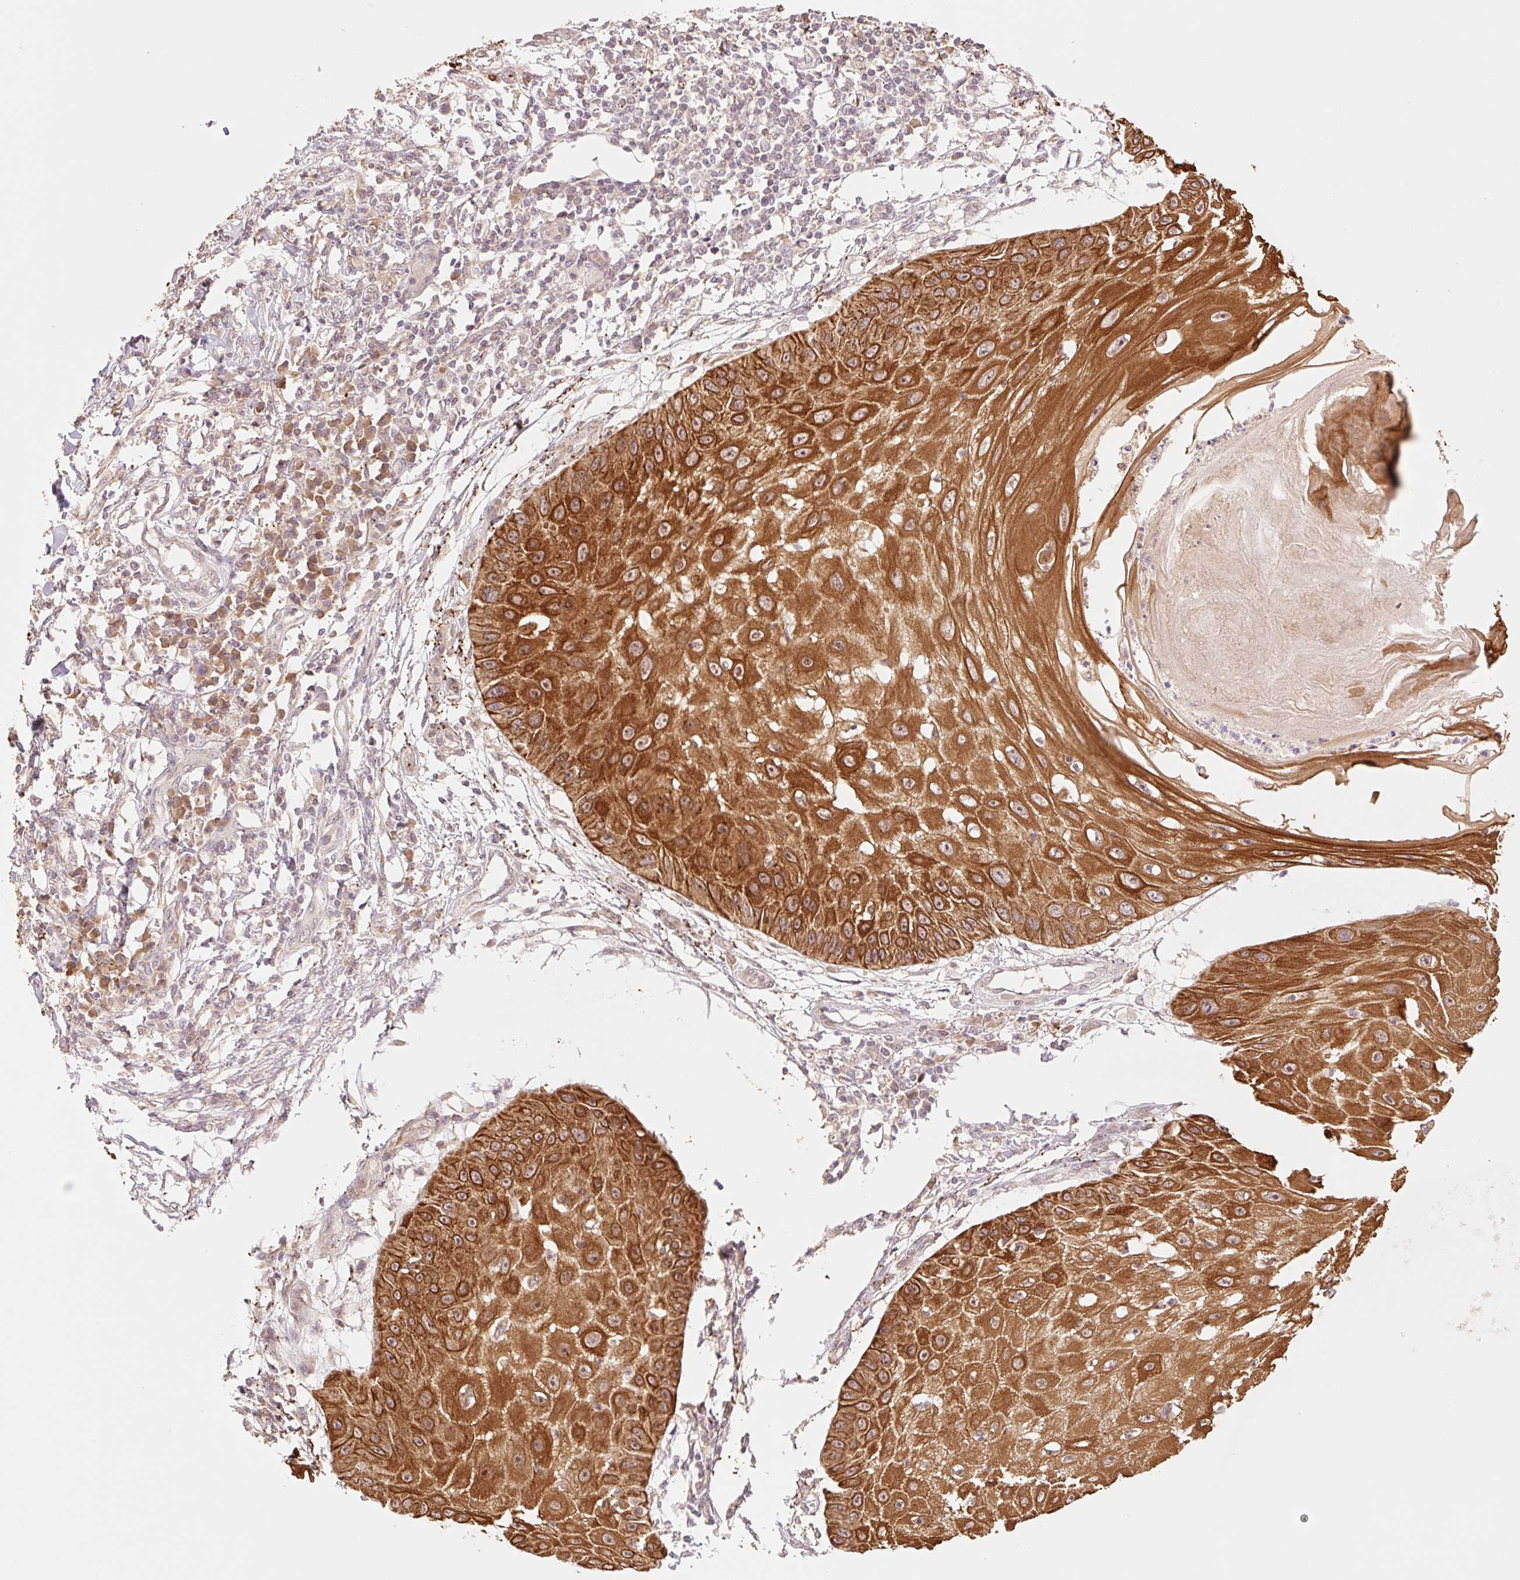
{"staining": {"intensity": "strong", "quantity": ">75%", "location": "cytoplasmic/membranous"}, "tissue": "skin cancer", "cell_type": "Tumor cells", "image_type": "cancer", "snomed": [{"axis": "morphology", "description": "Squamous cell carcinoma, NOS"}, {"axis": "topography", "description": "Skin"}], "caption": "A micrograph of human skin cancer stained for a protein displays strong cytoplasmic/membranous brown staining in tumor cells.", "gene": "YJU2B", "patient": {"sex": "male", "age": 70}}